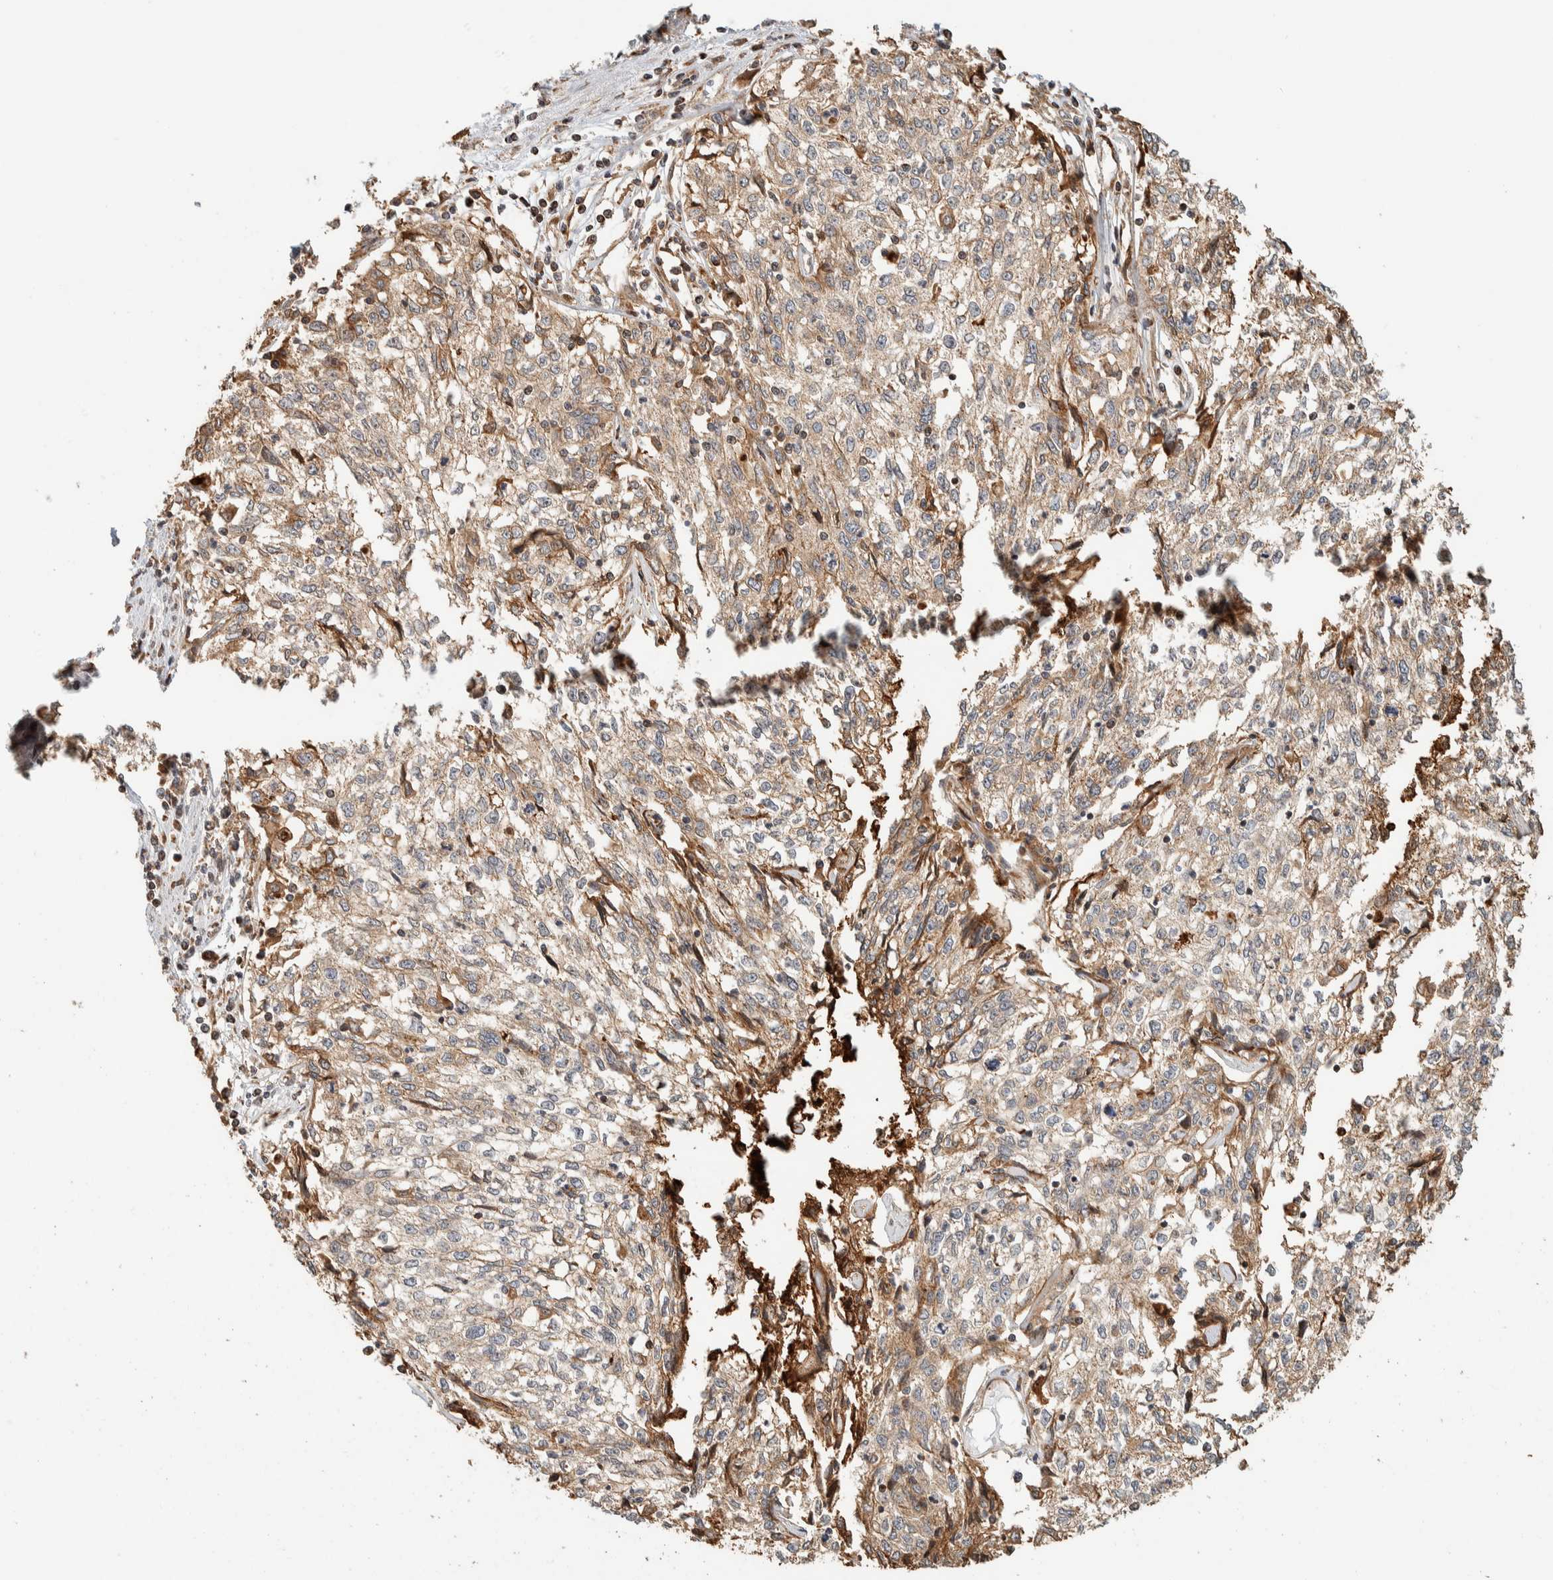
{"staining": {"intensity": "weak", "quantity": ">75%", "location": "cytoplasmic/membranous"}, "tissue": "cervical cancer", "cell_type": "Tumor cells", "image_type": "cancer", "snomed": [{"axis": "morphology", "description": "Squamous cell carcinoma, NOS"}, {"axis": "topography", "description": "Cervix"}], "caption": "This image exhibits cervical cancer (squamous cell carcinoma) stained with IHC to label a protein in brown. The cytoplasmic/membranous of tumor cells show weak positivity for the protein. Nuclei are counter-stained blue.", "gene": "KIF9", "patient": {"sex": "female", "age": 57}}